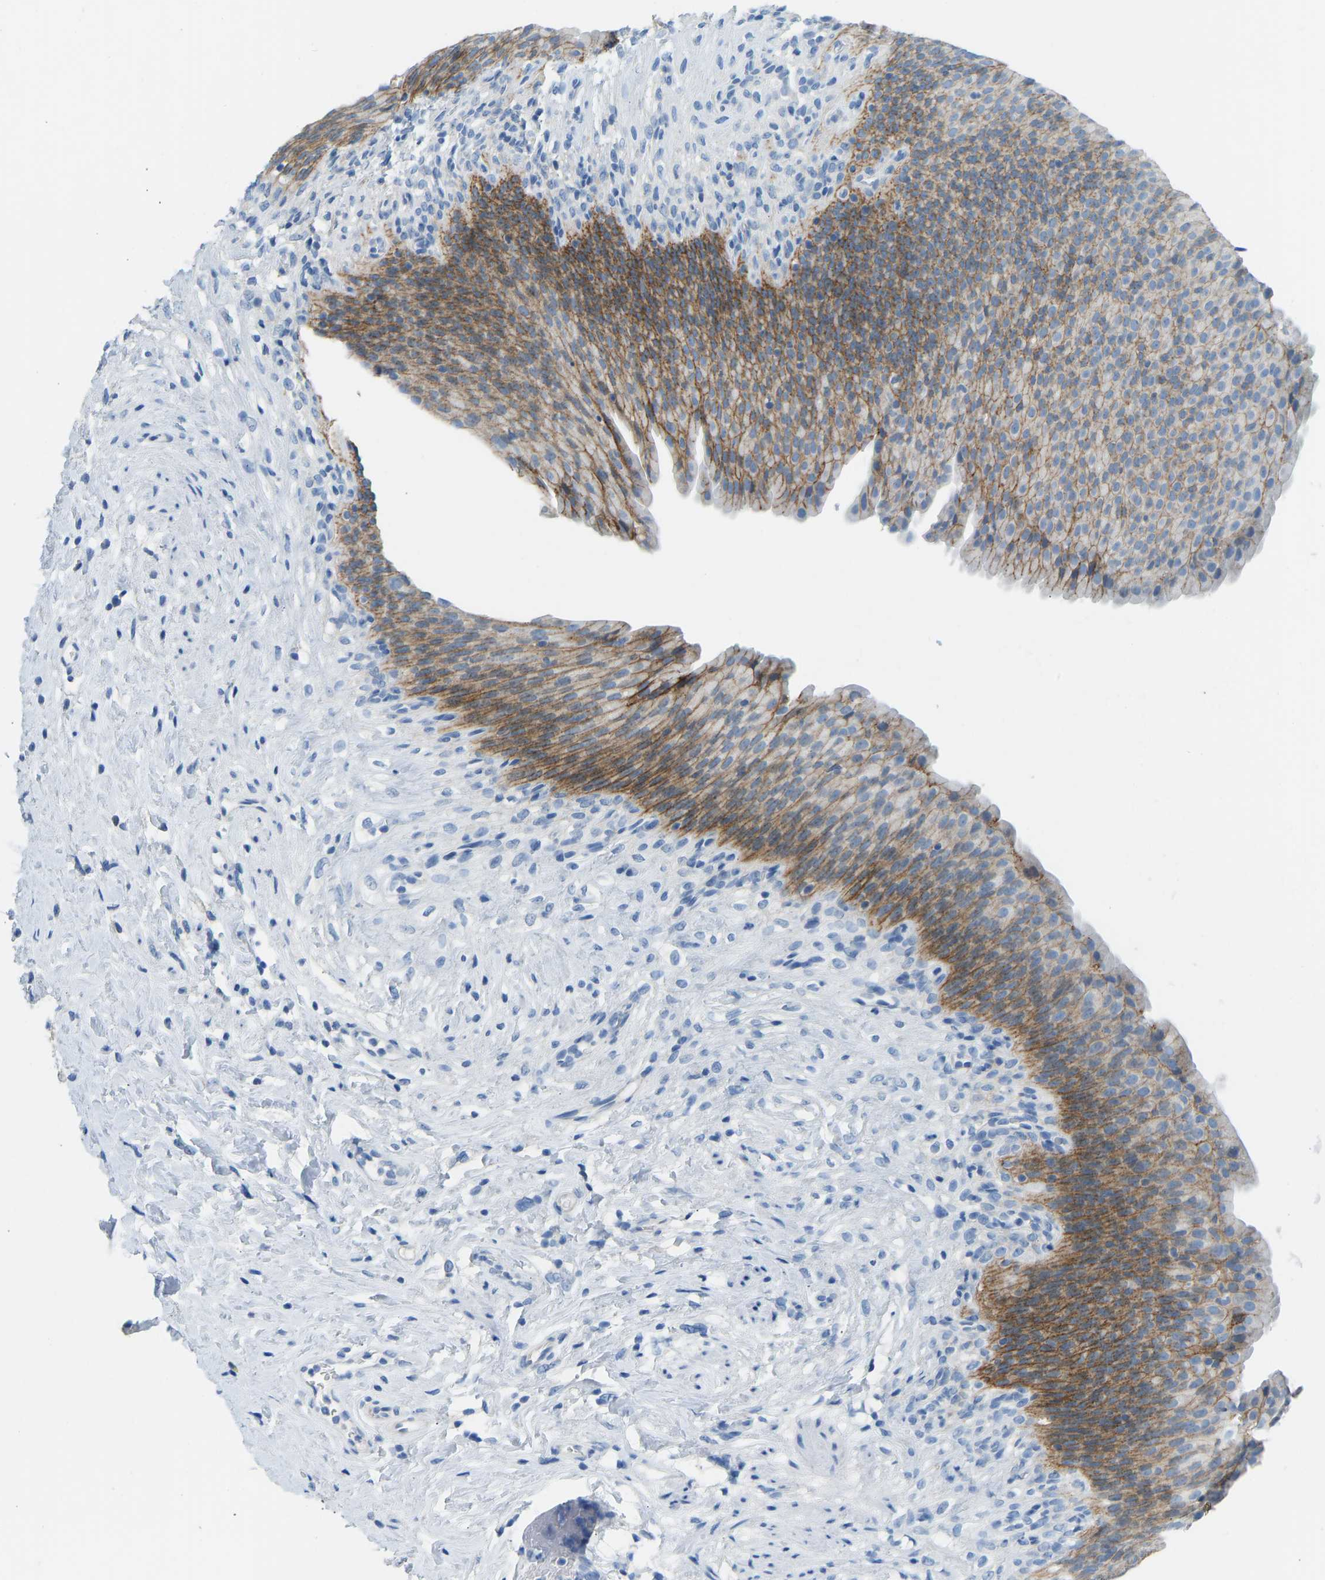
{"staining": {"intensity": "moderate", "quantity": ">75%", "location": "cytoplasmic/membranous"}, "tissue": "urinary bladder", "cell_type": "Urothelial cells", "image_type": "normal", "snomed": [{"axis": "morphology", "description": "Normal tissue, NOS"}, {"axis": "topography", "description": "Urinary bladder"}], "caption": "High-magnification brightfield microscopy of benign urinary bladder stained with DAB (3,3'-diaminobenzidine) (brown) and counterstained with hematoxylin (blue). urothelial cells exhibit moderate cytoplasmic/membranous positivity is appreciated in approximately>75% of cells. (Brightfield microscopy of DAB IHC at high magnification).", "gene": "ATP1A1", "patient": {"sex": "female", "age": 79}}